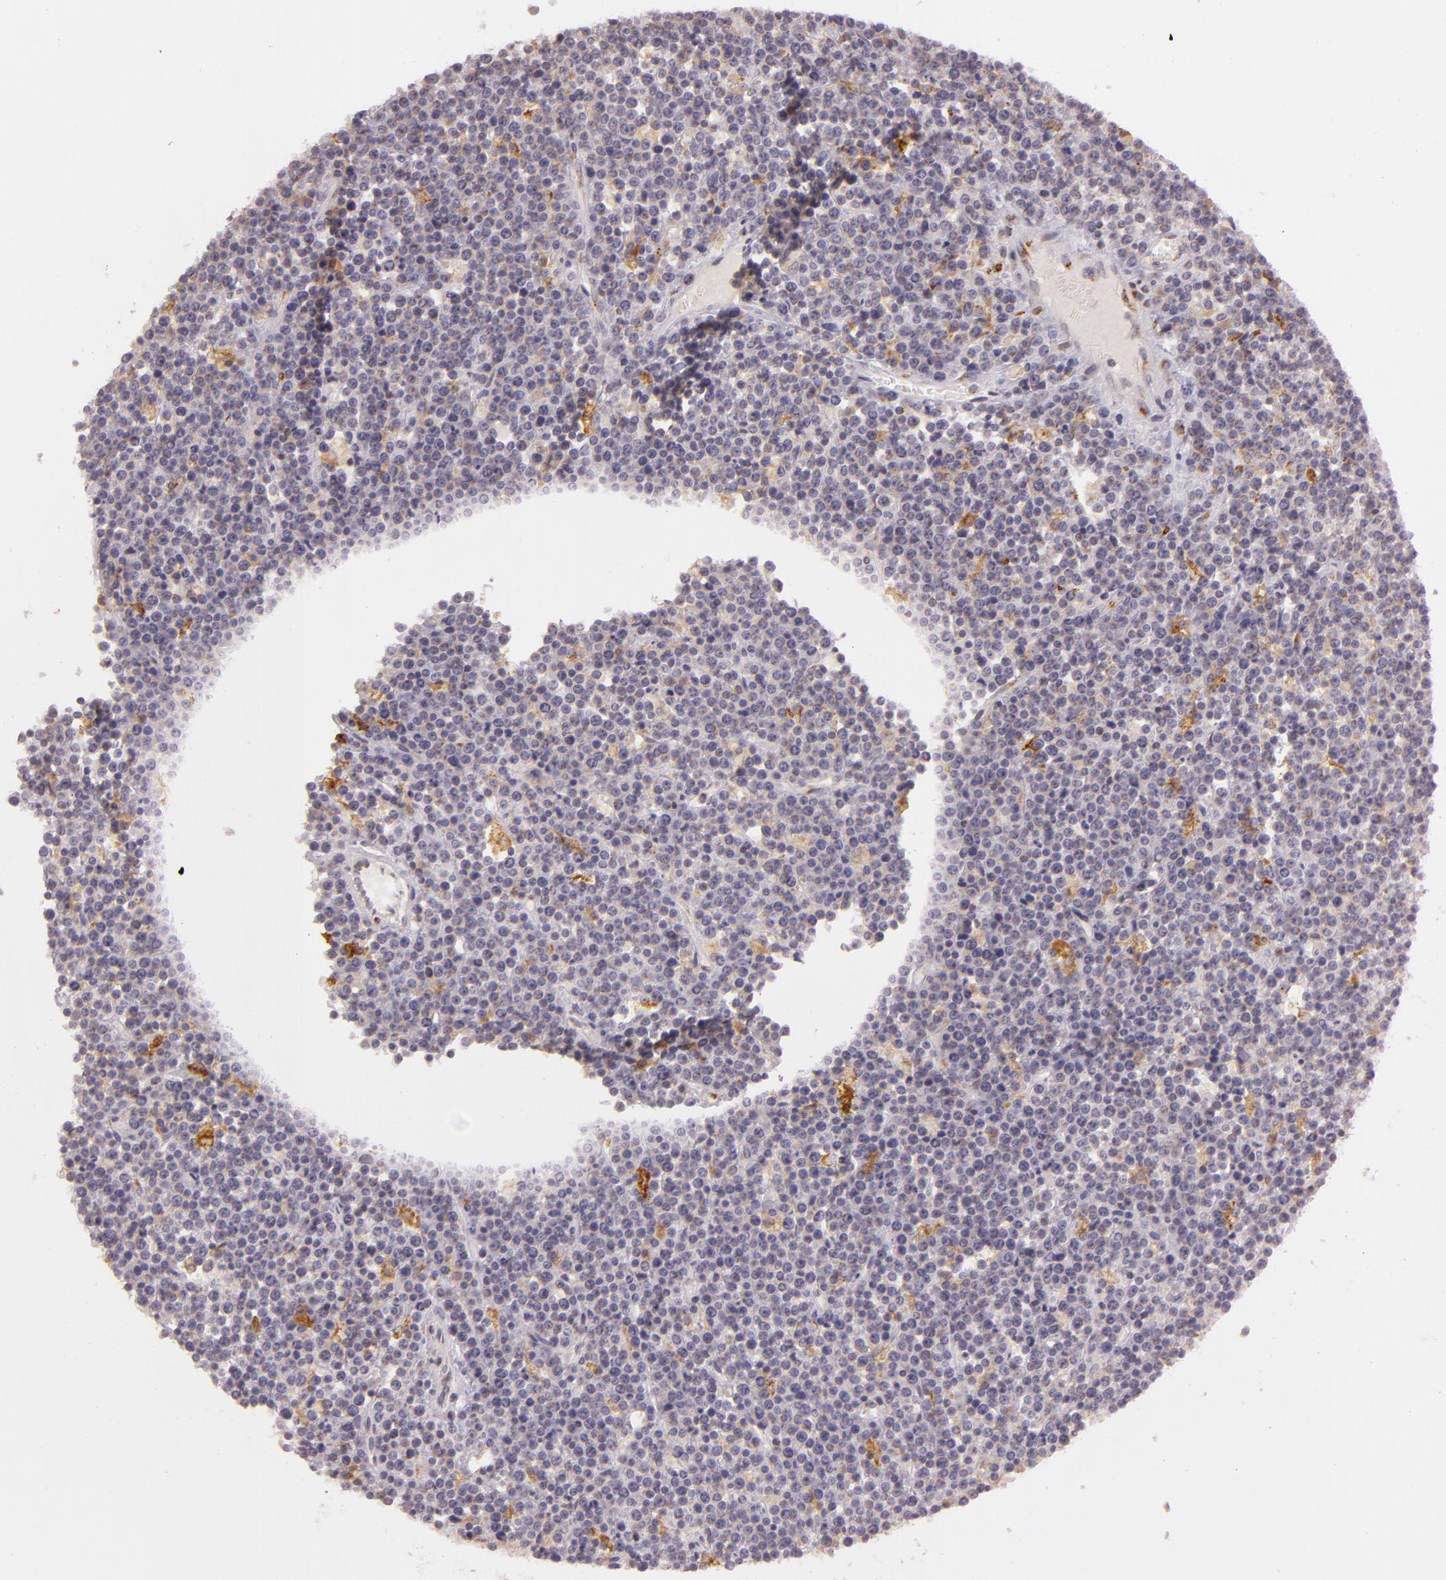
{"staining": {"intensity": "weak", "quantity": ">75%", "location": "cytoplasmic/membranous"}, "tissue": "lymphoma", "cell_type": "Tumor cells", "image_type": "cancer", "snomed": [{"axis": "morphology", "description": "Malignant lymphoma, non-Hodgkin's type, High grade"}, {"axis": "topography", "description": "Ovary"}], "caption": "Malignant lymphoma, non-Hodgkin's type (high-grade) stained with immunohistochemistry shows weak cytoplasmic/membranous staining in approximately >75% of tumor cells. Nuclei are stained in blue.", "gene": "LGMN", "patient": {"sex": "female", "age": 56}}